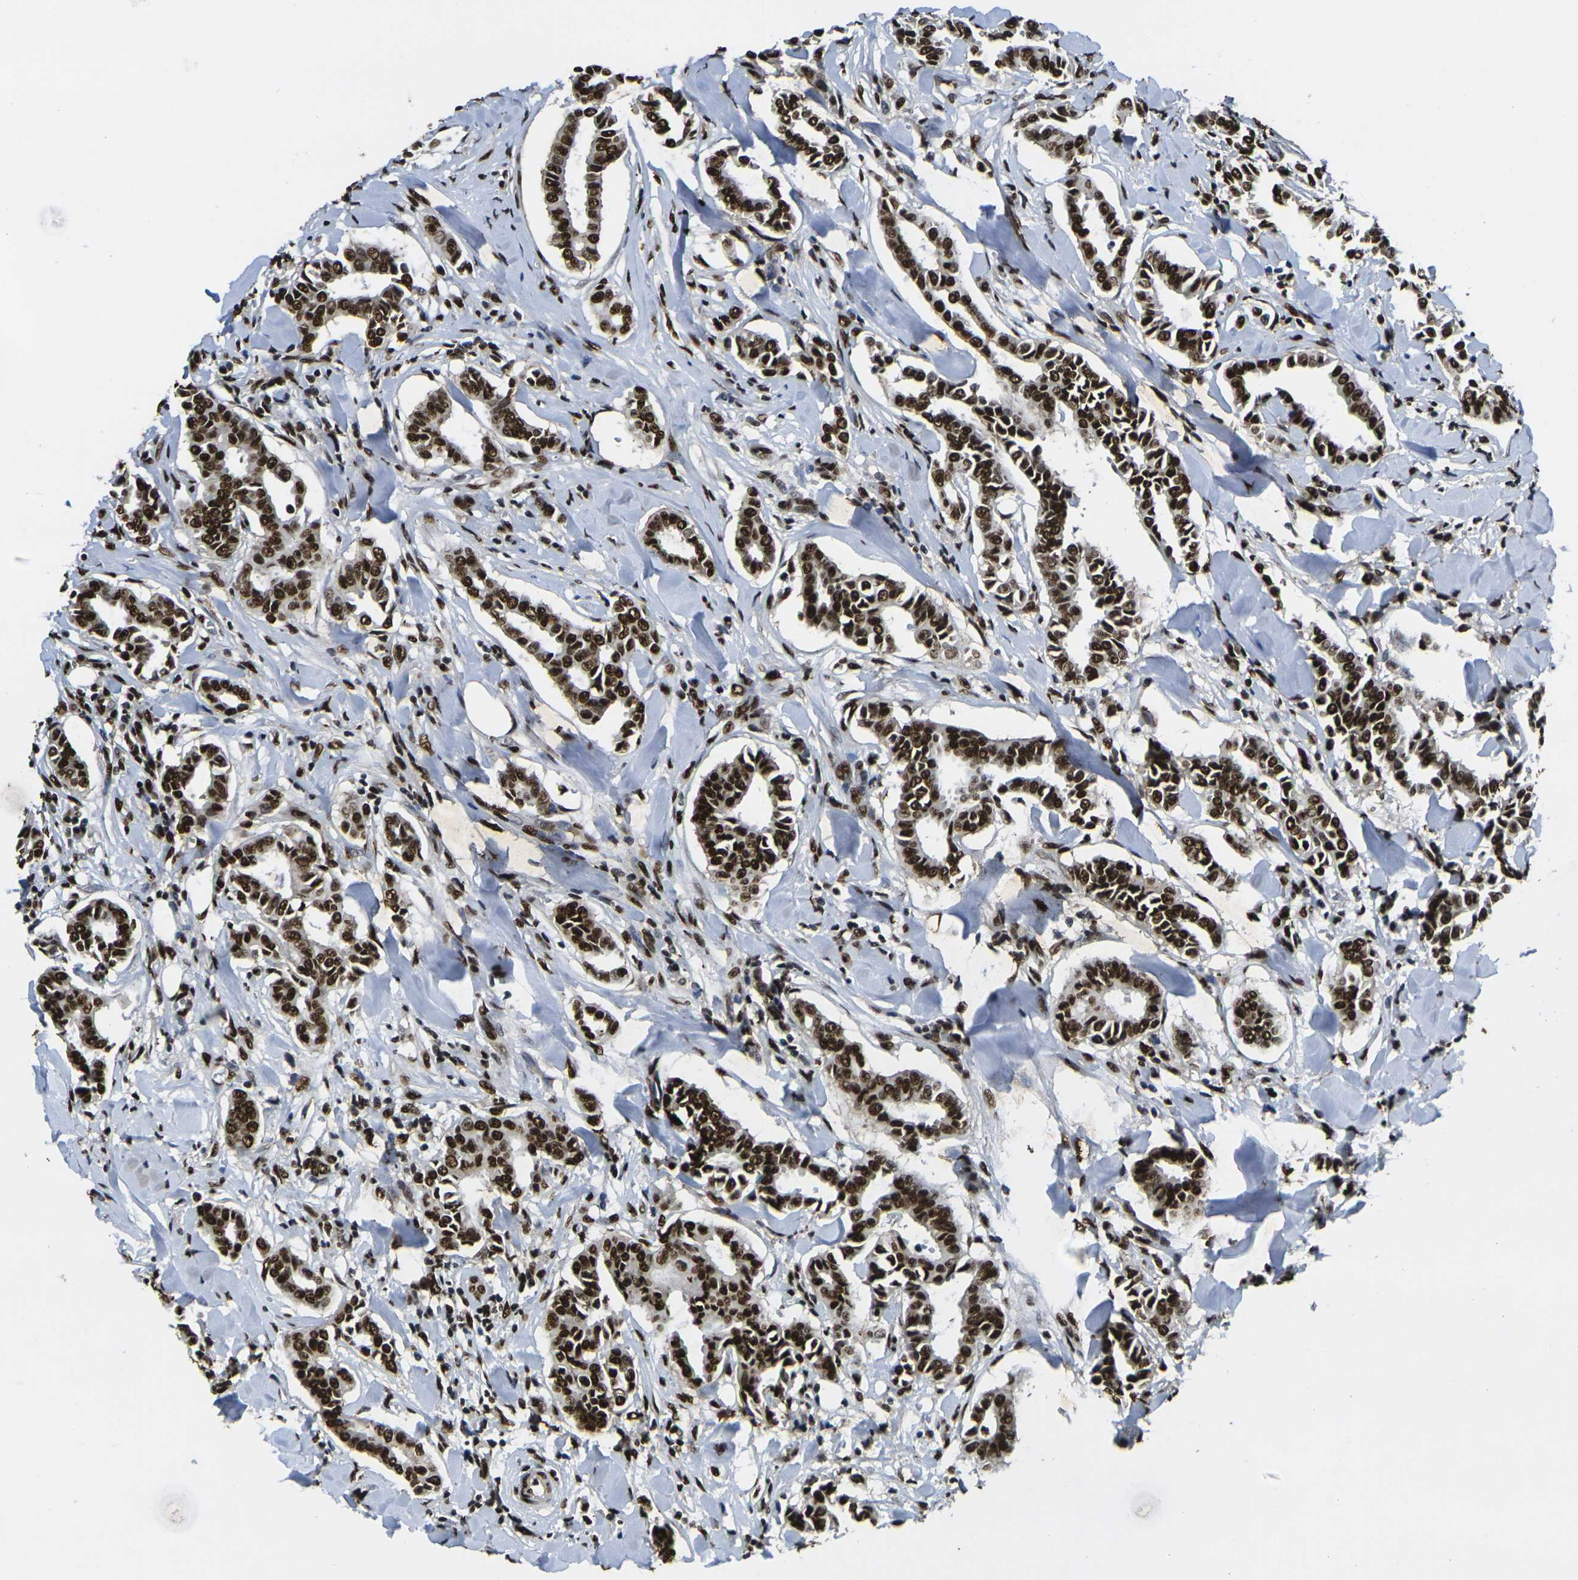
{"staining": {"intensity": "strong", "quantity": ">75%", "location": "nuclear"}, "tissue": "head and neck cancer", "cell_type": "Tumor cells", "image_type": "cancer", "snomed": [{"axis": "morphology", "description": "Adenocarcinoma, NOS"}, {"axis": "topography", "description": "Salivary gland"}, {"axis": "topography", "description": "Head-Neck"}], "caption": "Head and neck cancer (adenocarcinoma) stained with a protein marker shows strong staining in tumor cells.", "gene": "SMARCC1", "patient": {"sex": "female", "age": 59}}